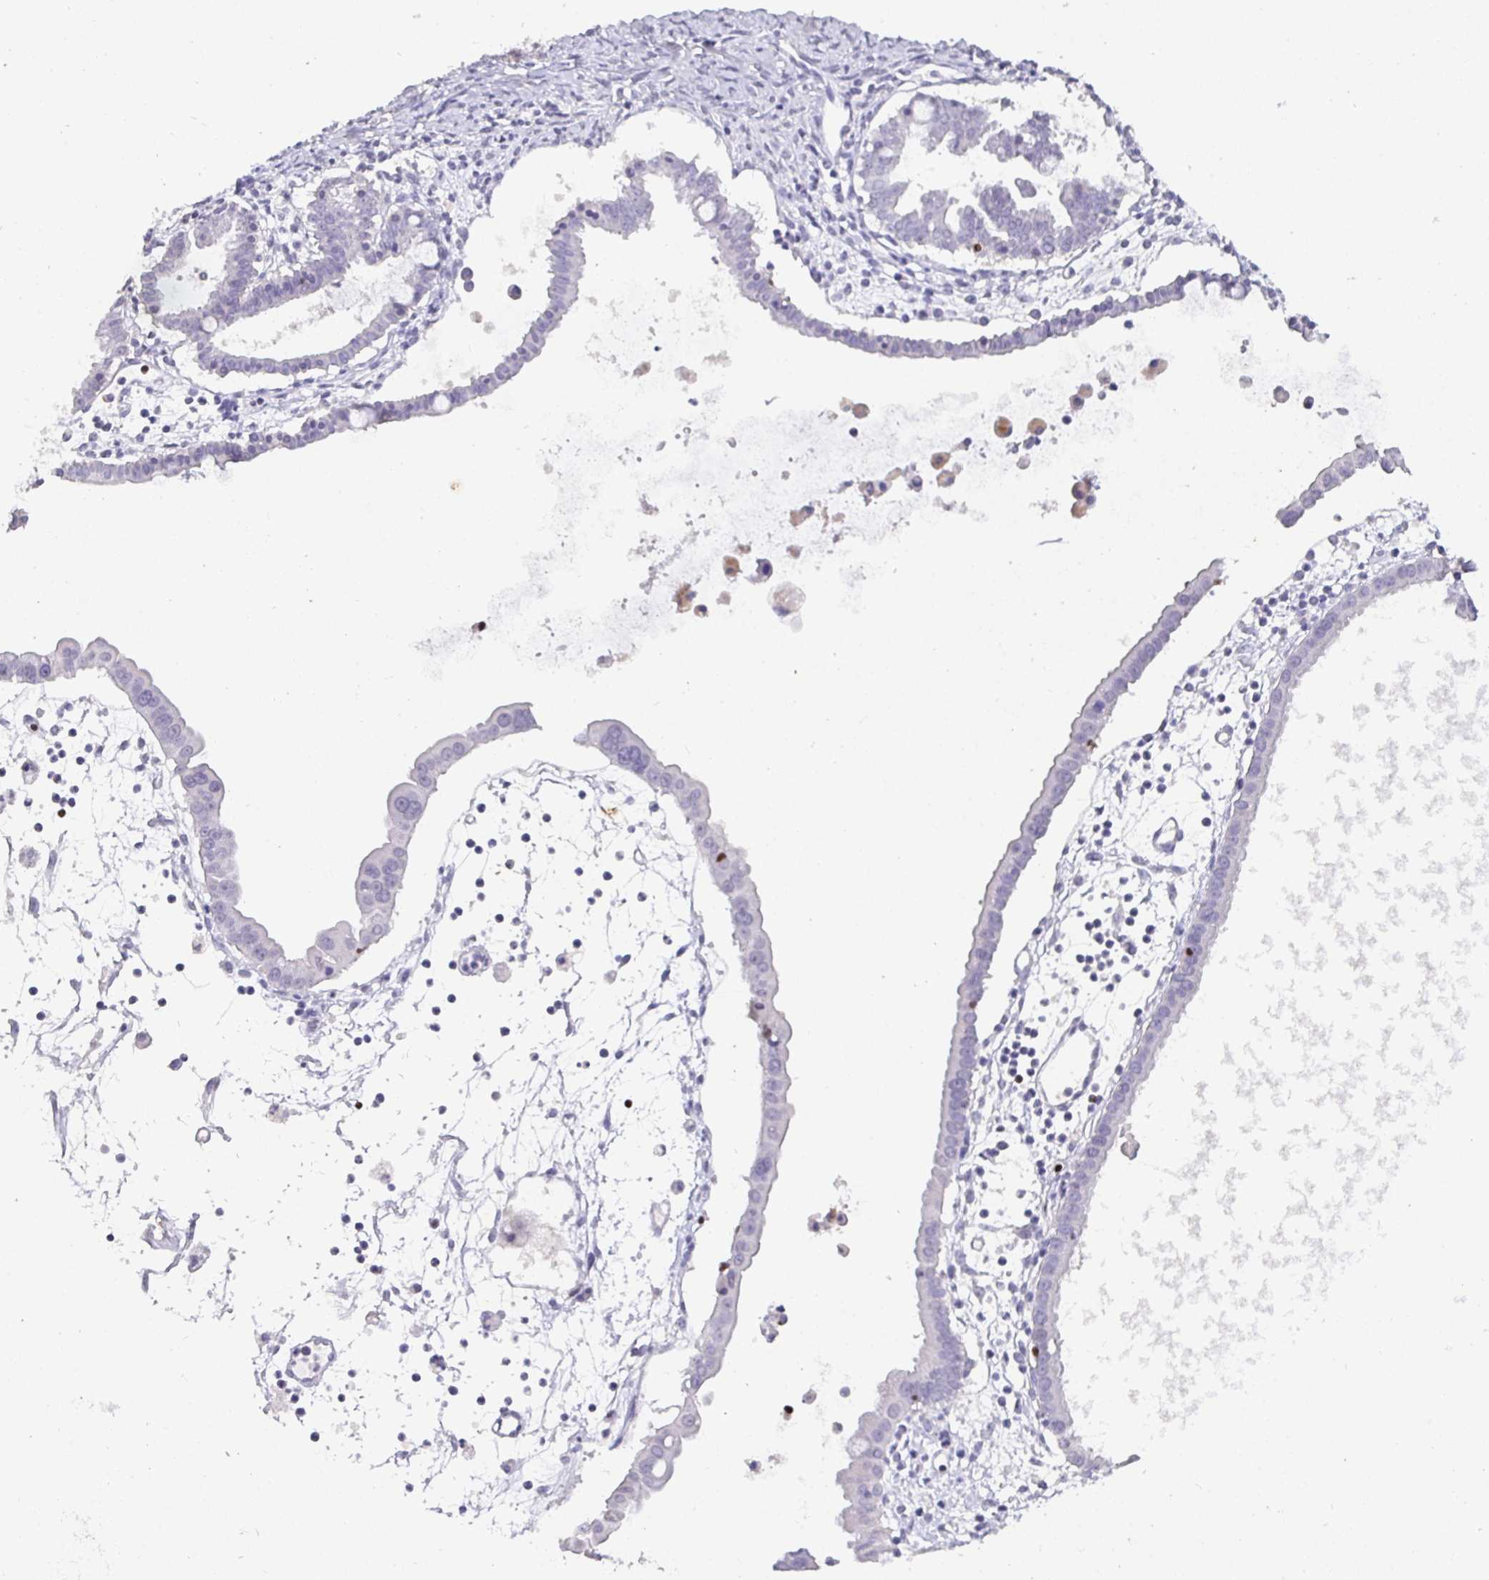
{"staining": {"intensity": "negative", "quantity": "none", "location": "none"}, "tissue": "ovarian cancer", "cell_type": "Tumor cells", "image_type": "cancer", "snomed": [{"axis": "morphology", "description": "Cystadenocarcinoma, mucinous, NOS"}, {"axis": "topography", "description": "Ovary"}], "caption": "An image of human mucinous cystadenocarcinoma (ovarian) is negative for staining in tumor cells. Nuclei are stained in blue.", "gene": "SATB1", "patient": {"sex": "female", "age": 61}}